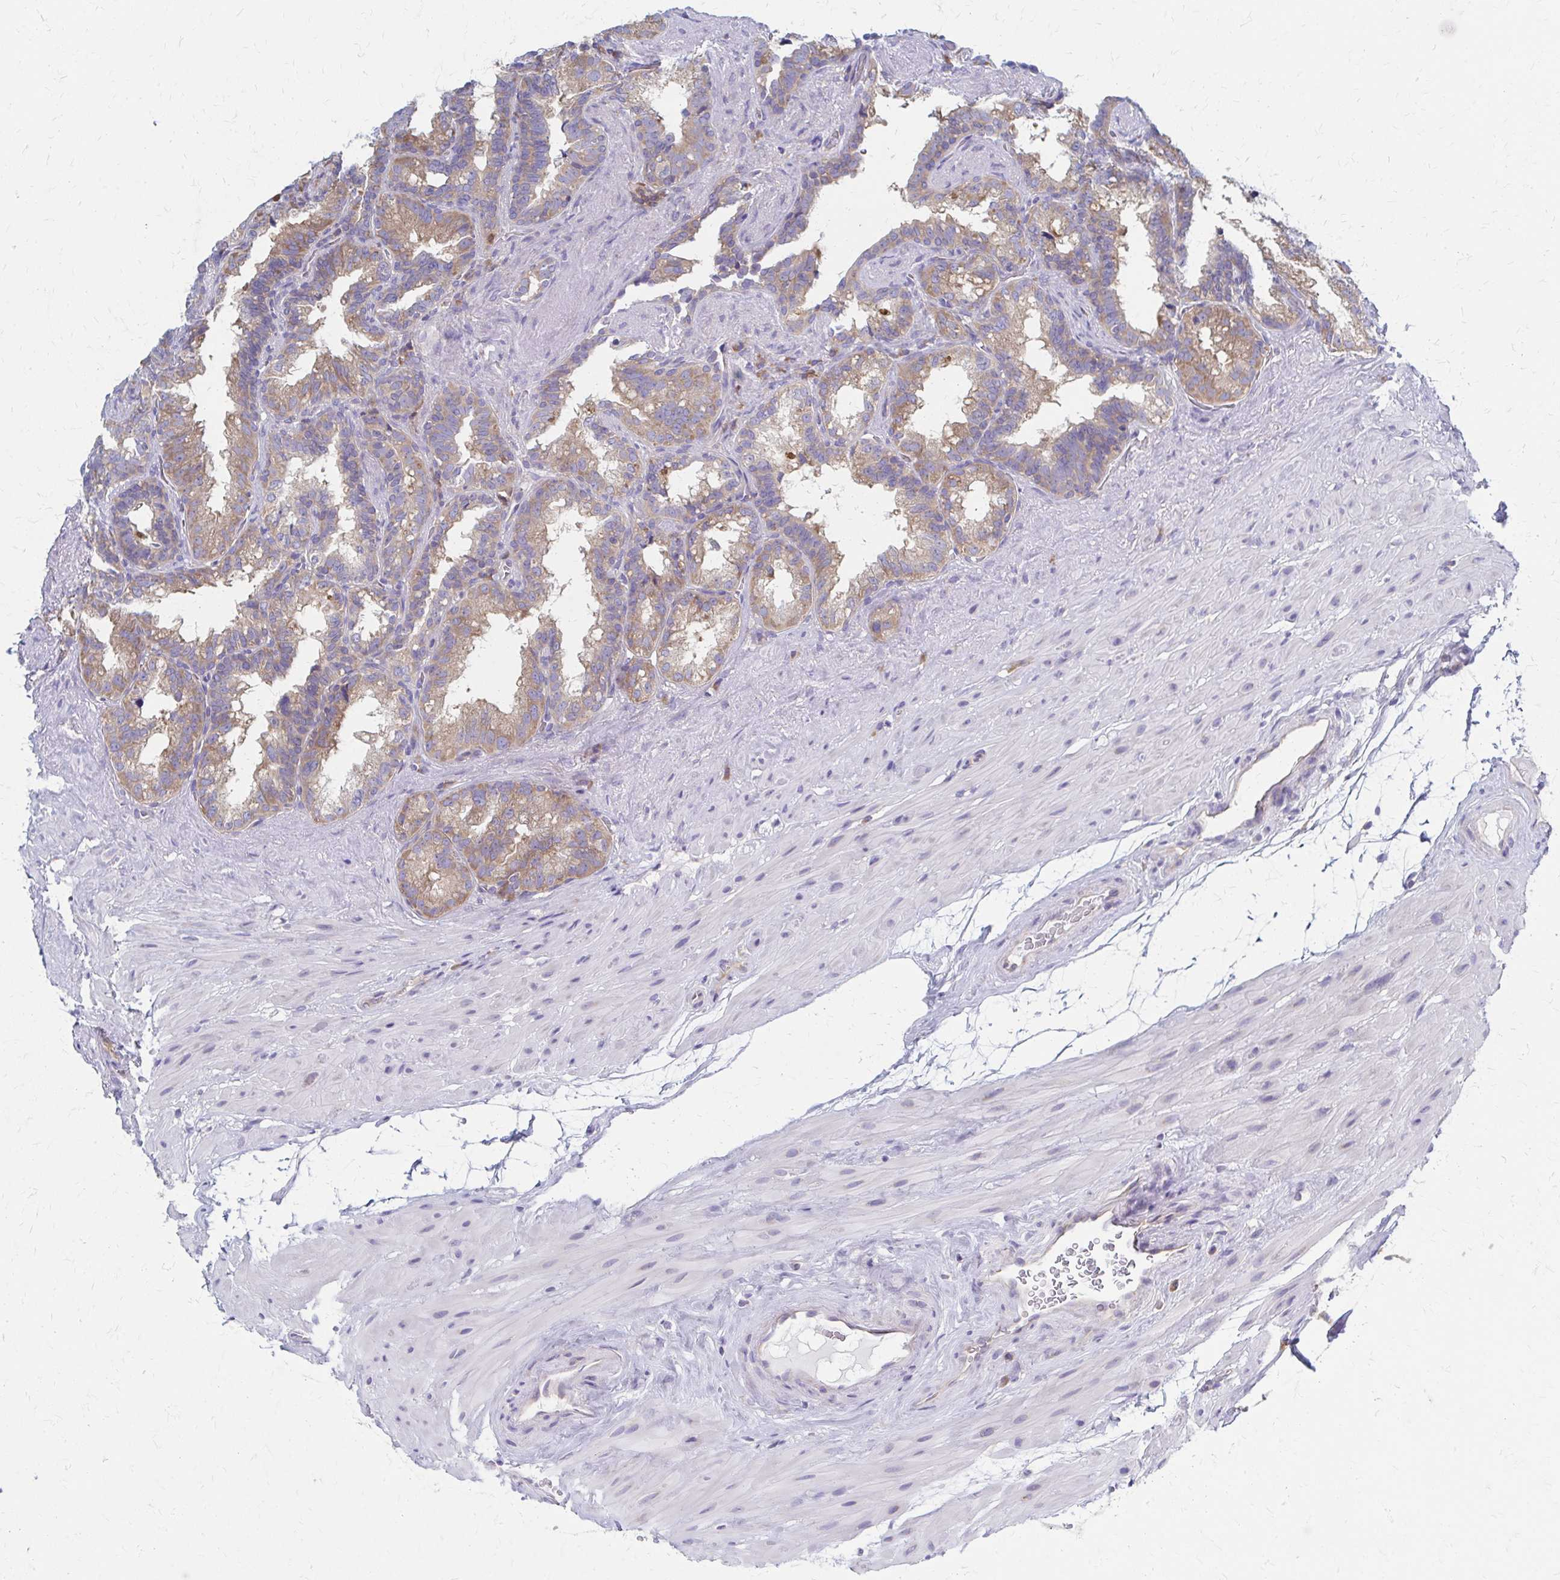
{"staining": {"intensity": "moderate", "quantity": ">75%", "location": "cytoplasmic/membranous"}, "tissue": "seminal vesicle", "cell_type": "Glandular cells", "image_type": "normal", "snomed": [{"axis": "morphology", "description": "Normal tissue, NOS"}, {"axis": "topography", "description": "Seminal veicle"}], "caption": "Unremarkable seminal vesicle demonstrates moderate cytoplasmic/membranous staining in approximately >75% of glandular cells, visualized by immunohistochemistry.", "gene": "RPL27A", "patient": {"sex": "male", "age": 60}}